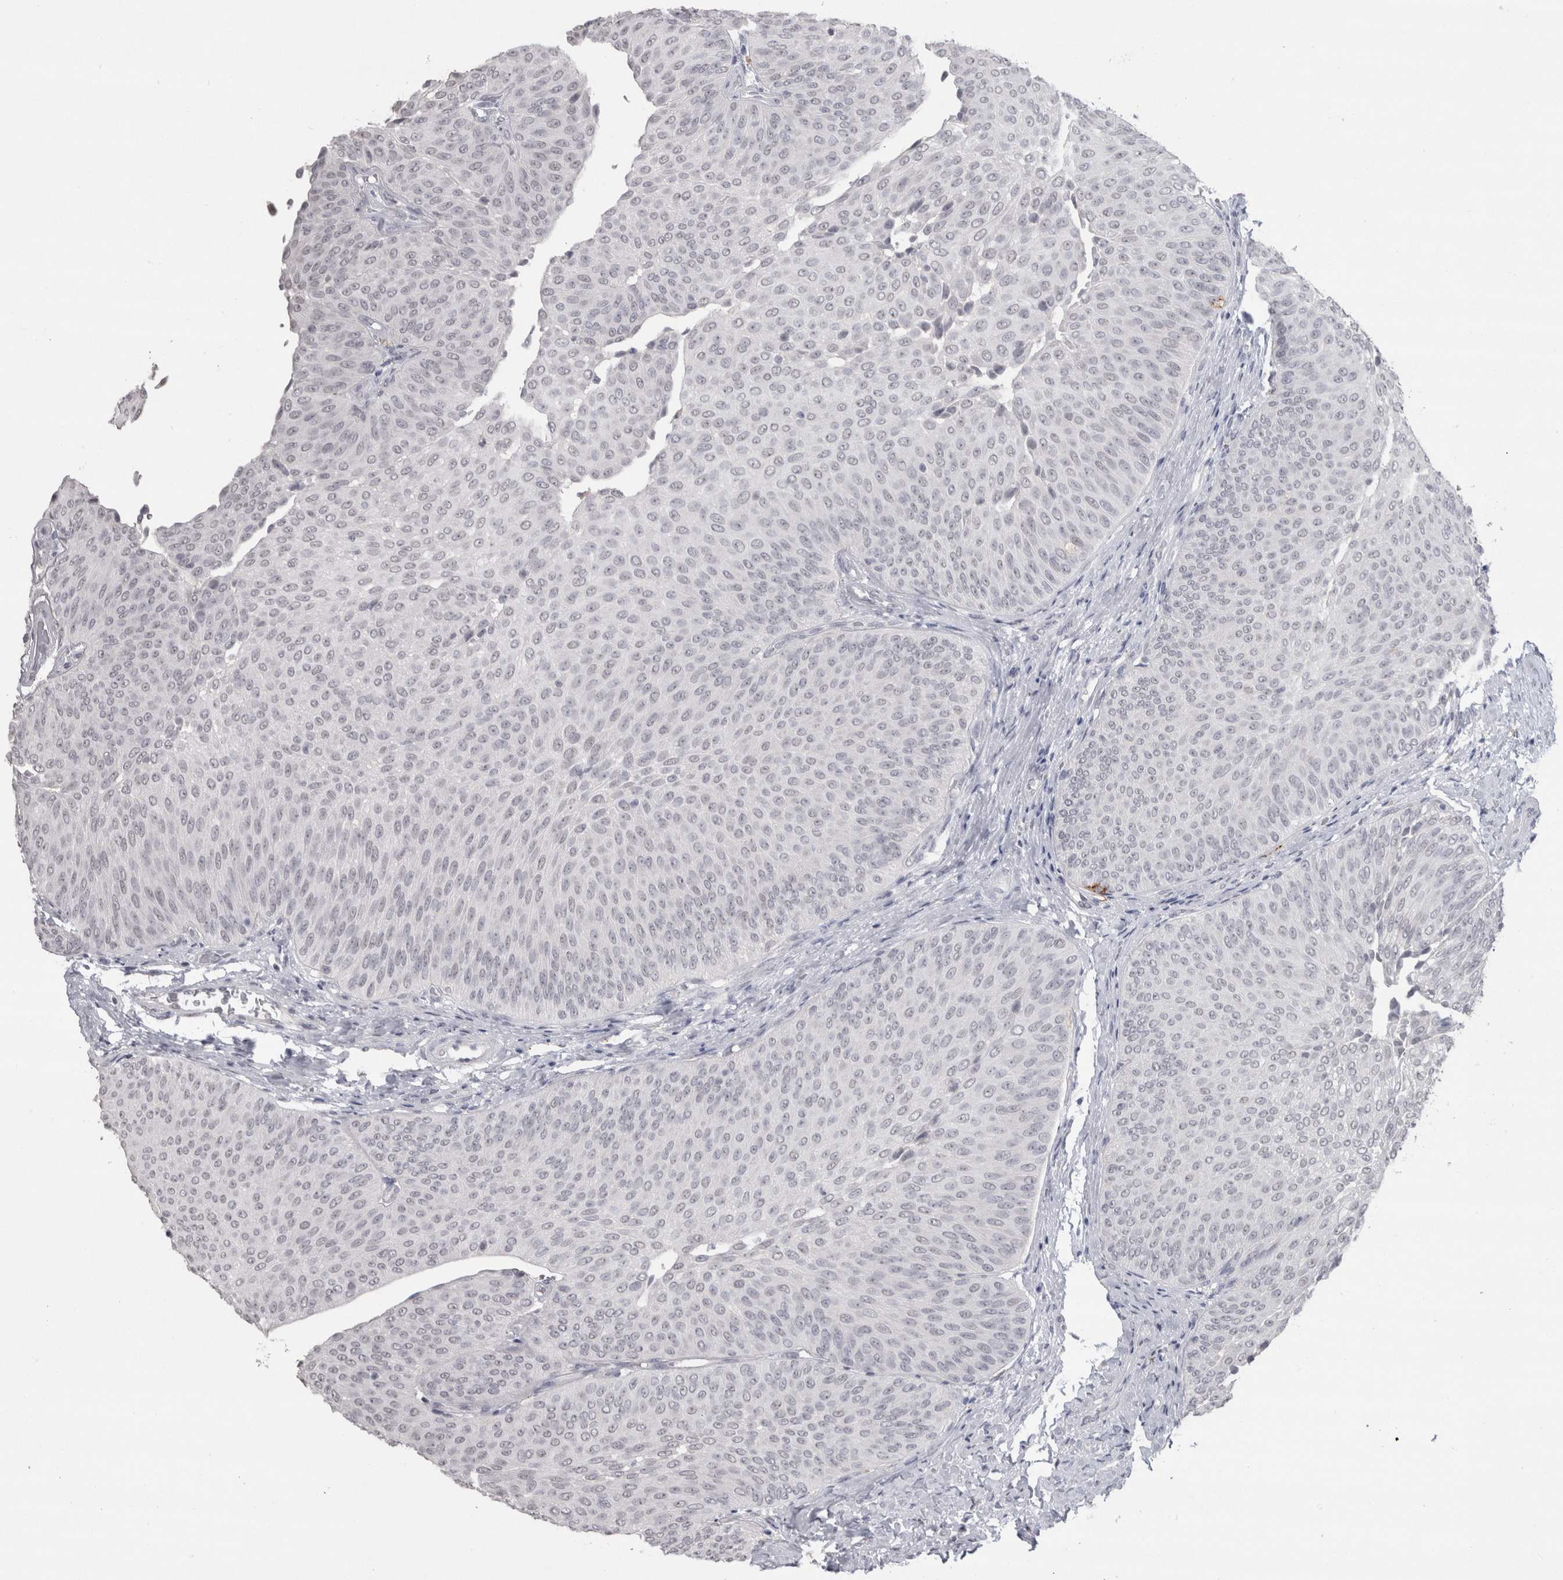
{"staining": {"intensity": "negative", "quantity": "none", "location": "none"}, "tissue": "urothelial cancer", "cell_type": "Tumor cells", "image_type": "cancer", "snomed": [{"axis": "morphology", "description": "Urothelial carcinoma, Low grade"}, {"axis": "topography", "description": "Urinary bladder"}], "caption": "The IHC micrograph has no significant expression in tumor cells of low-grade urothelial carcinoma tissue.", "gene": "CDH17", "patient": {"sex": "female", "age": 60}}